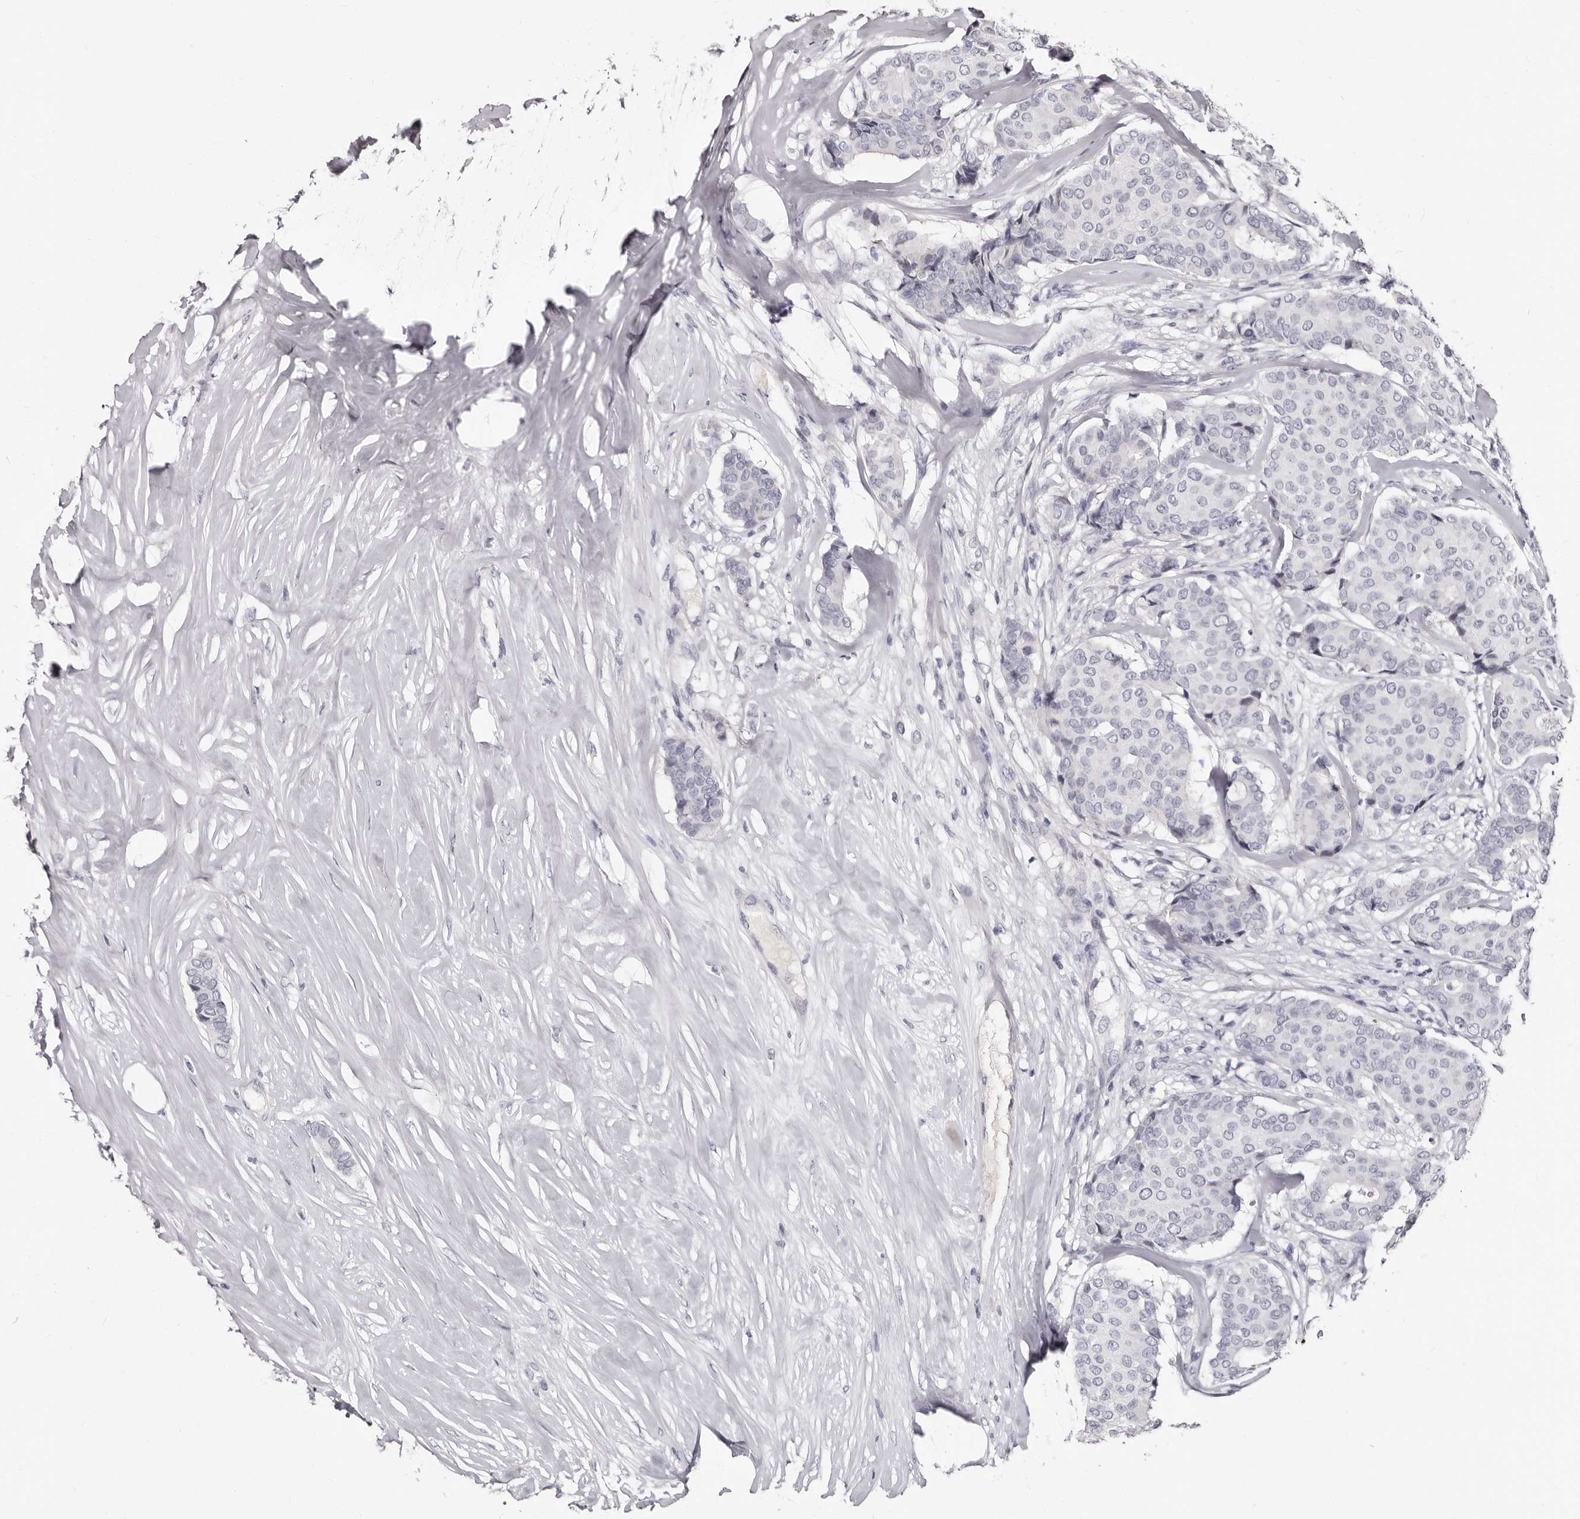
{"staining": {"intensity": "negative", "quantity": "none", "location": "none"}, "tissue": "breast cancer", "cell_type": "Tumor cells", "image_type": "cancer", "snomed": [{"axis": "morphology", "description": "Duct carcinoma"}, {"axis": "topography", "description": "Breast"}], "caption": "This is an IHC micrograph of breast invasive ductal carcinoma. There is no positivity in tumor cells.", "gene": "TBC1D22B", "patient": {"sex": "female", "age": 75}}